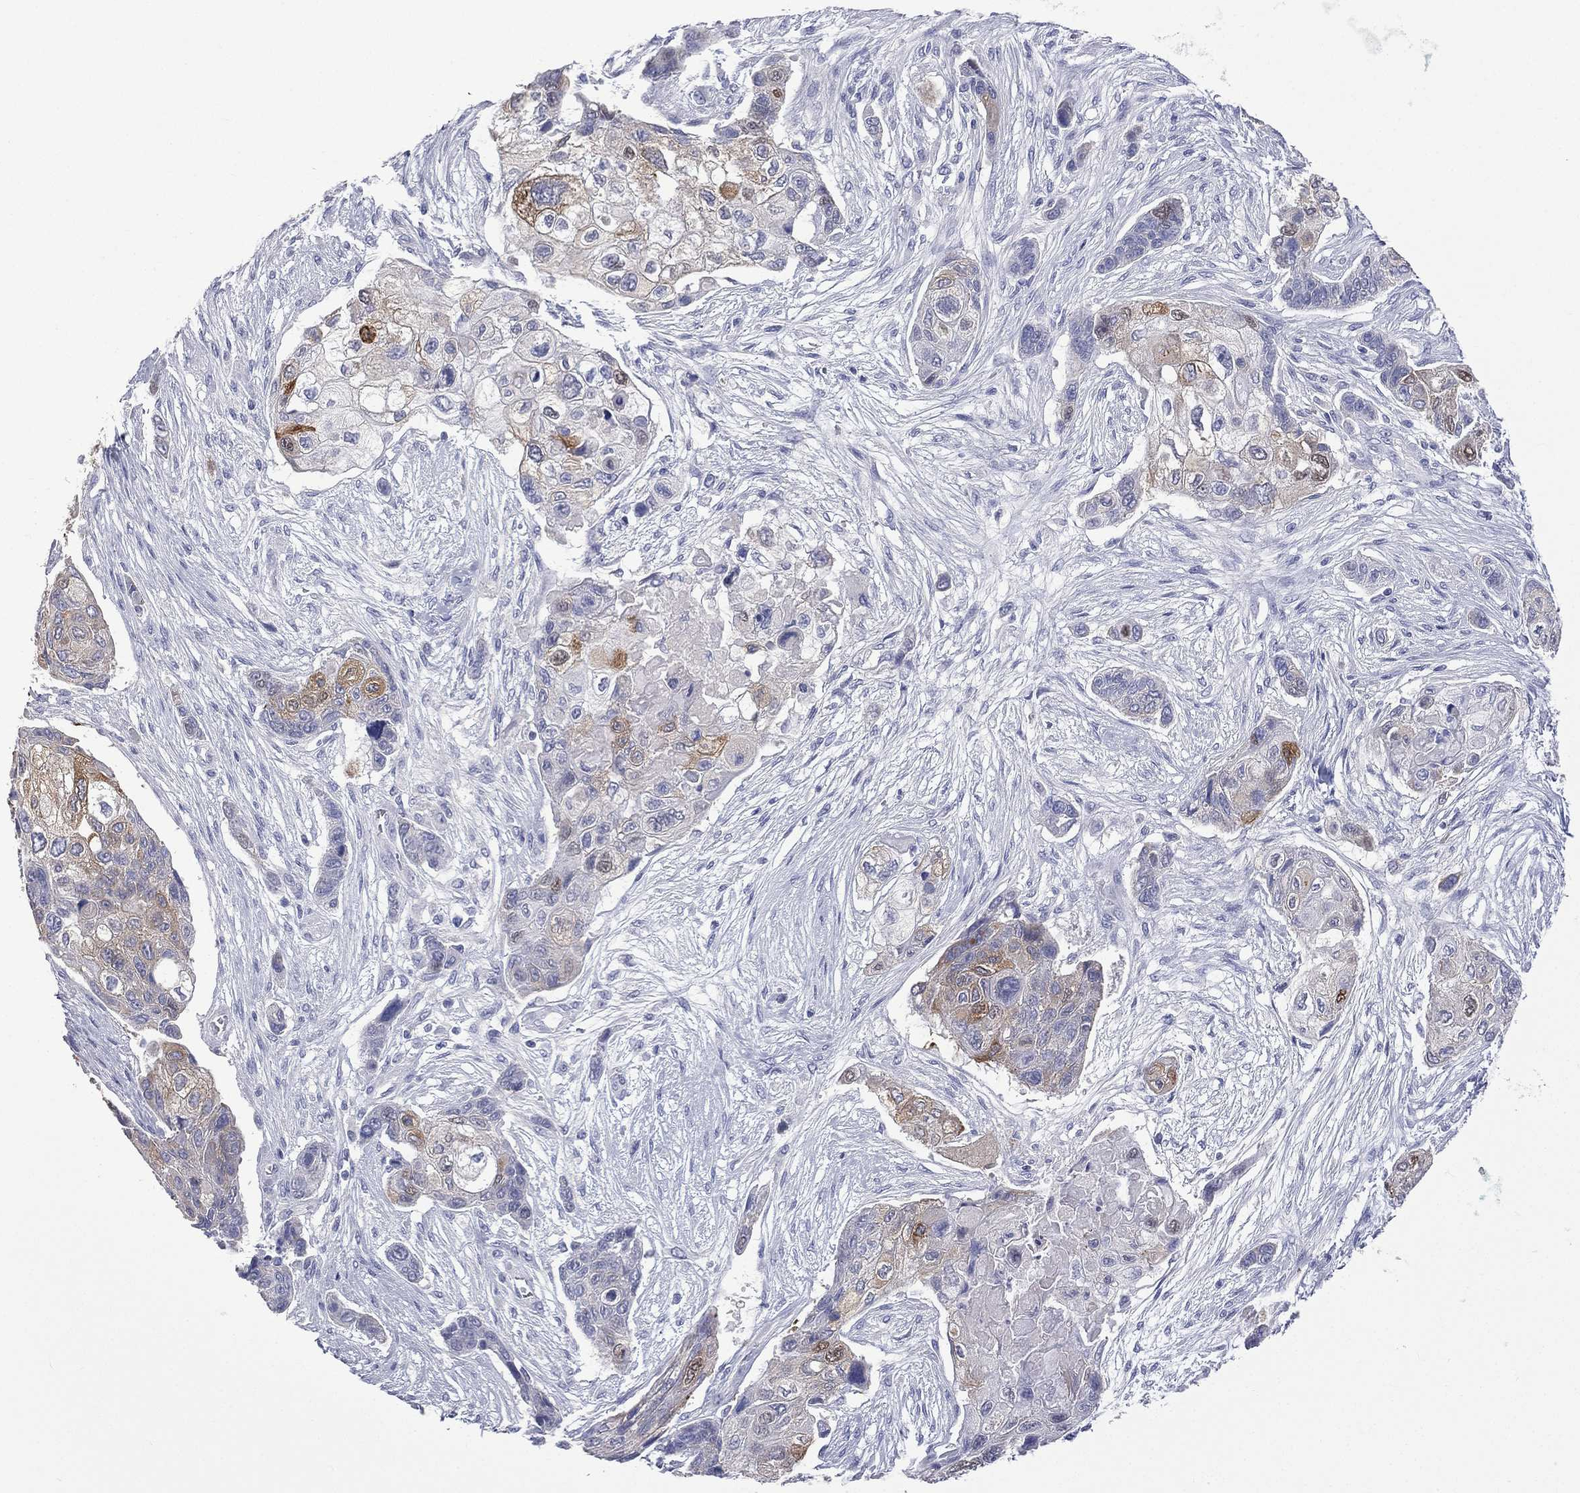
{"staining": {"intensity": "moderate", "quantity": "<25%", "location": "cytoplasmic/membranous"}, "tissue": "lung cancer", "cell_type": "Tumor cells", "image_type": "cancer", "snomed": [{"axis": "morphology", "description": "Squamous cell carcinoma, NOS"}, {"axis": "topography", "description": "Lung"}], "caption": "A micrograph showing moderate cytoplasmic/membranous expression in approximately <25% of tumor cells in squamous cell carcinoma (lung), as visualized by brown immunohistochemical staining.", "gene": "CES2", "patient": {"sex": "male", "age": 69}}